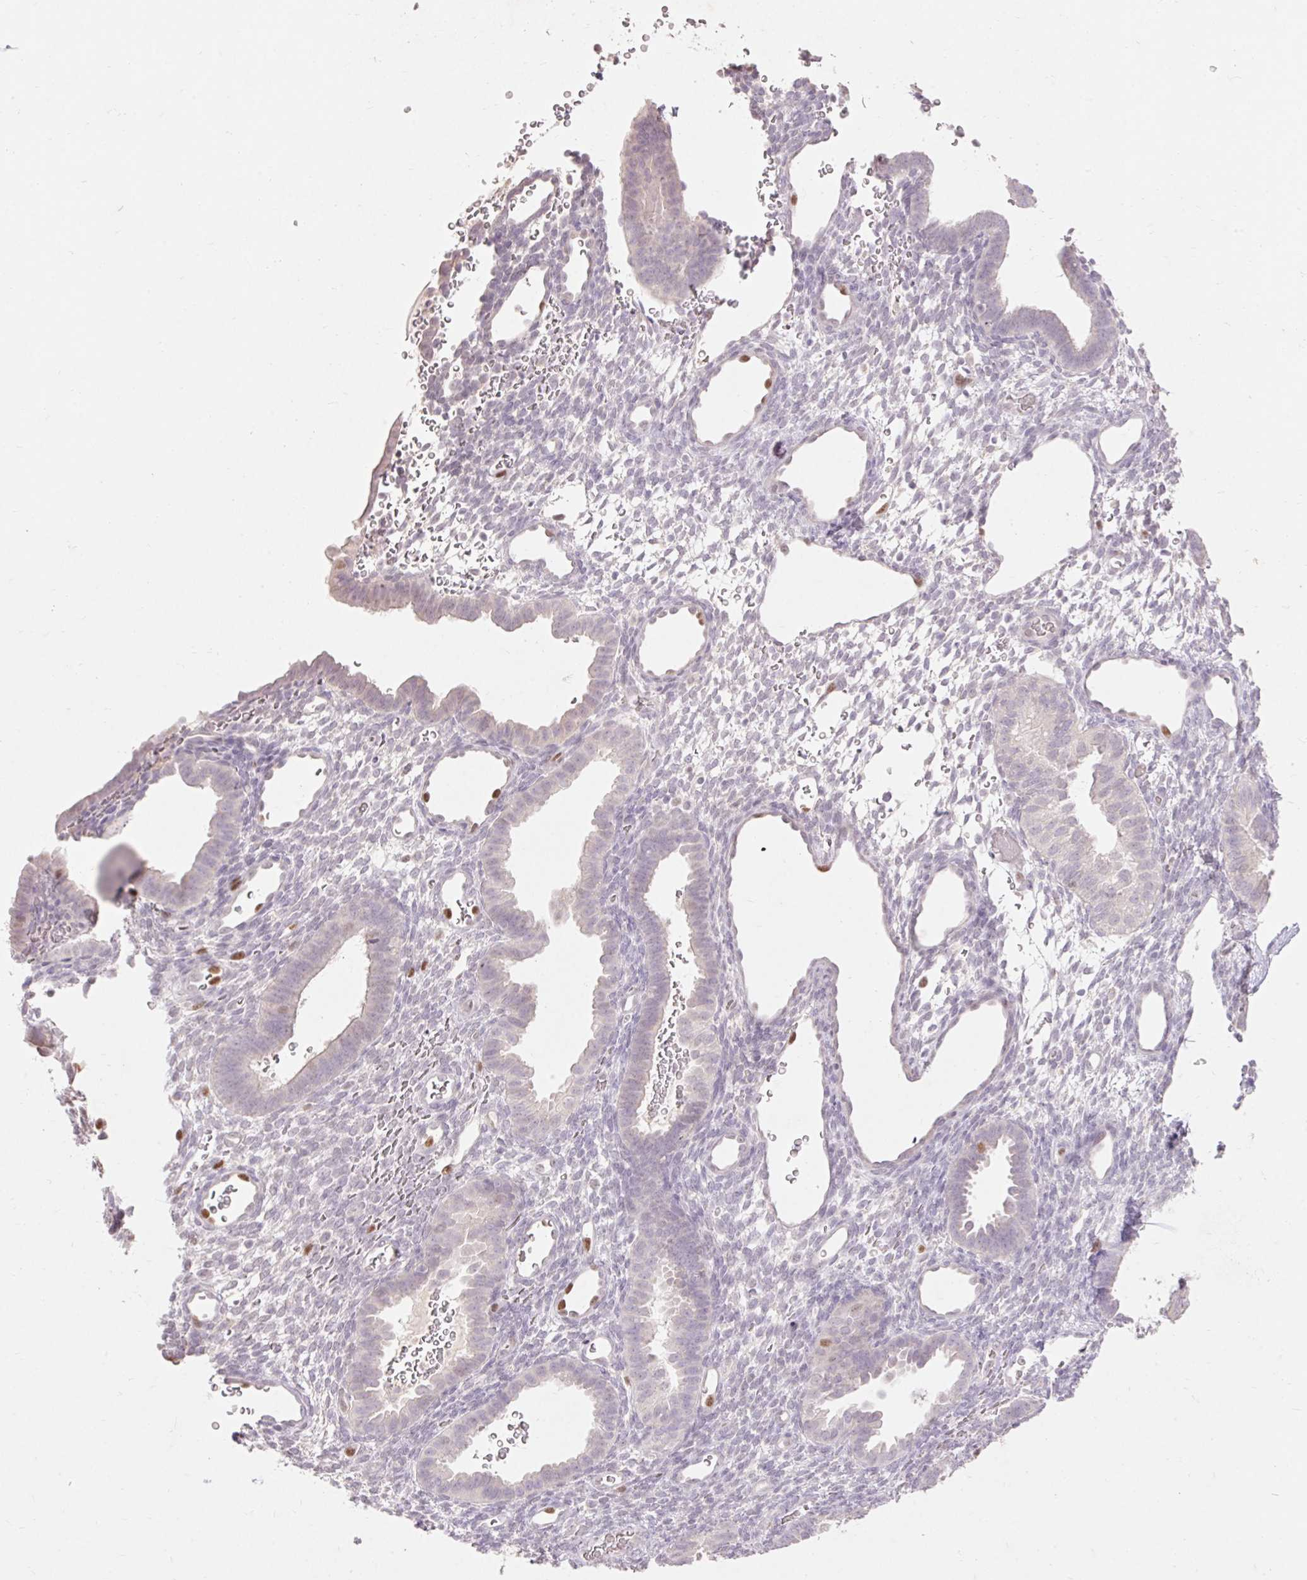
{"staining": {"intensity": "negative", "quantity": "none", "location": "none"}, "tissue": "endometrium", "cell_type": "Cells in endometrial stroma", "image_type": "normal", "snomed": [{"axis": "morphology", "description": "Normal tissue, NOS"}, {"axis": "topography", "description": "Endometrium"}], "caption": "Immunohistochemistry photomicrograph of unremarkable endometrium stained for a protein (brown), which displays no expression in cells in endometrial stroma.", "gene": "SKP2", "patient": {"sex": "female", "age": 34}}